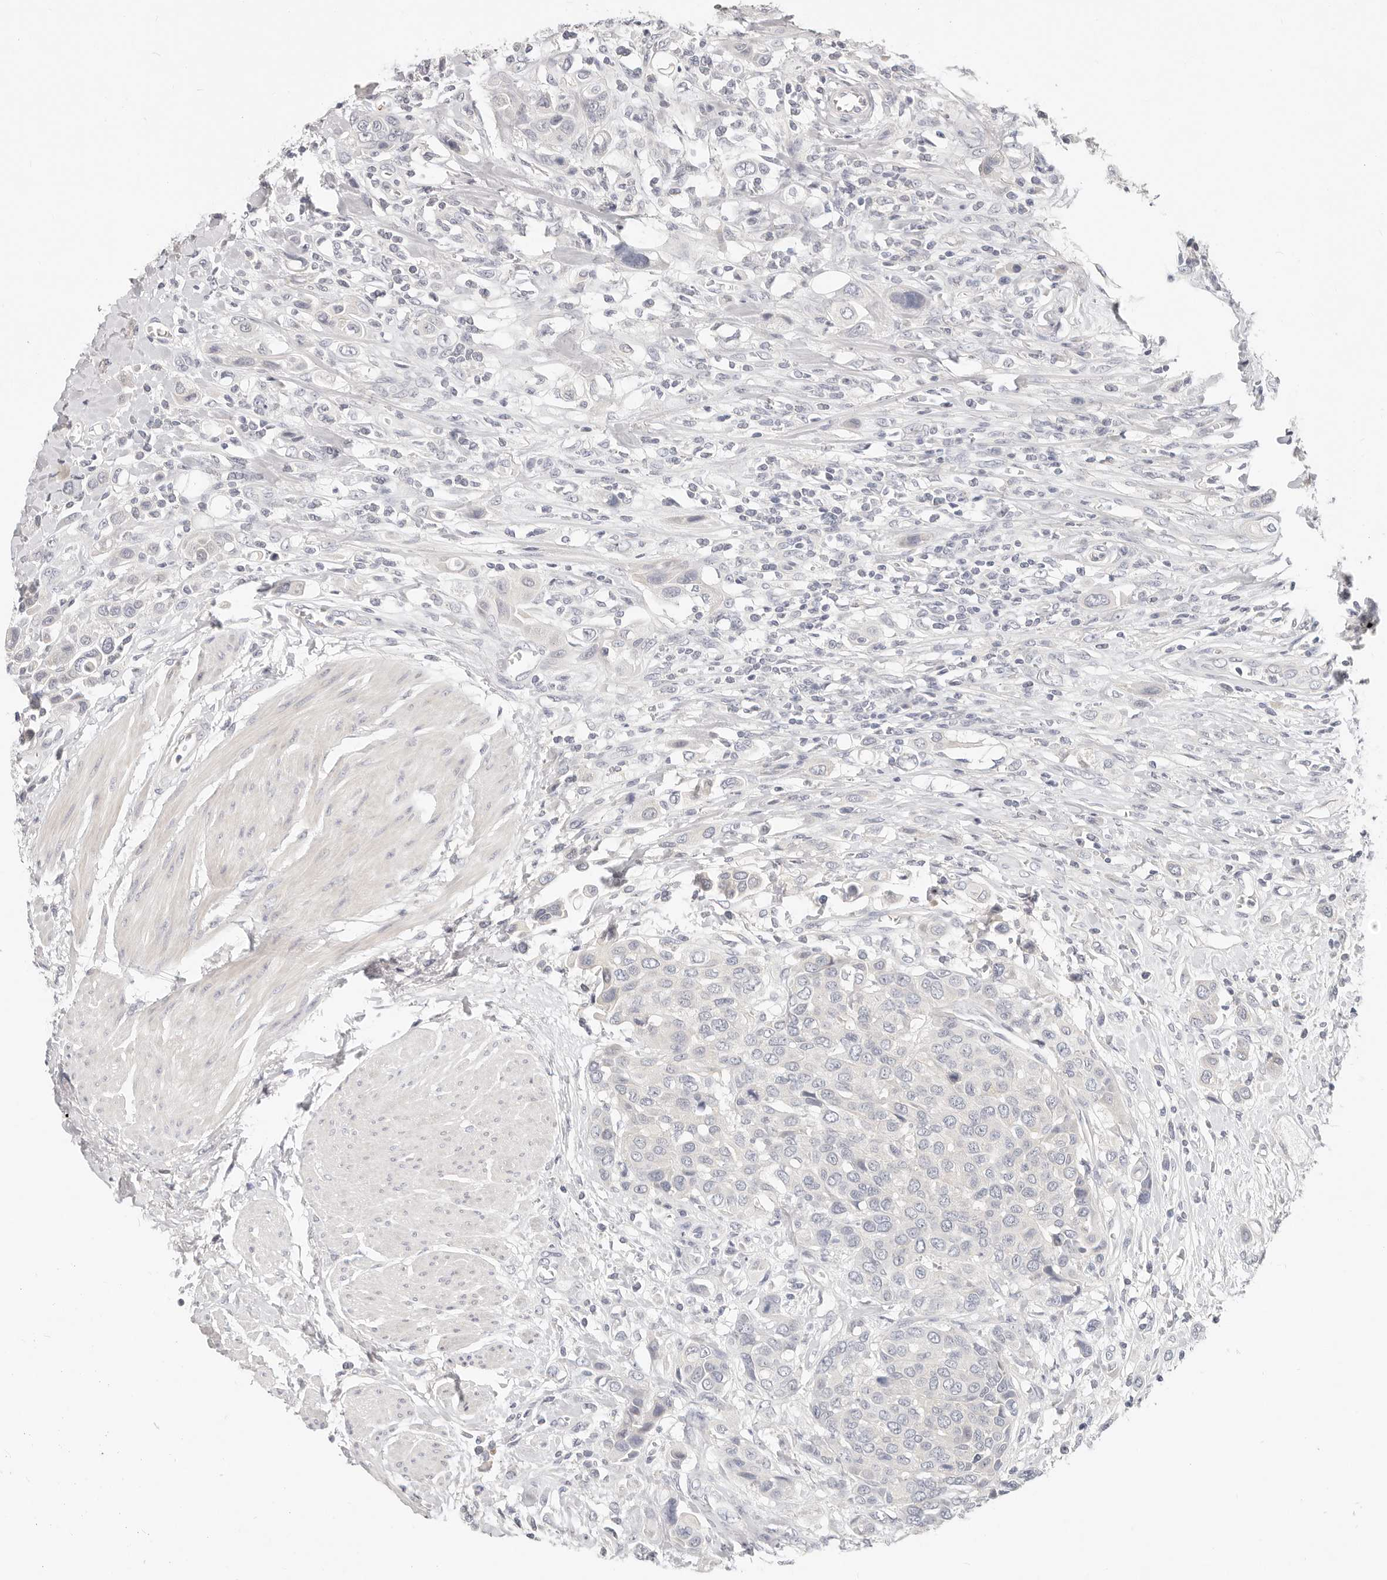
{"staining": {"intensity": "negative", "quantity": "none", "location": "none"}, "tissue": "urothelial cancer", "cell_type": "Tumor cells", "image_type": "cancer", "snomed": [{"axis": "morphology", "description": "Urothelial carcinoma, High grade"}, {"axis": "topography", "description": "Urinary bladder"}], "caption": "Tumor cells are negative for protein expression in human urothelial carcinoma (high-grade).", "gene": "TMEM63B", "patient": {"sex": "male", "age": 50}}